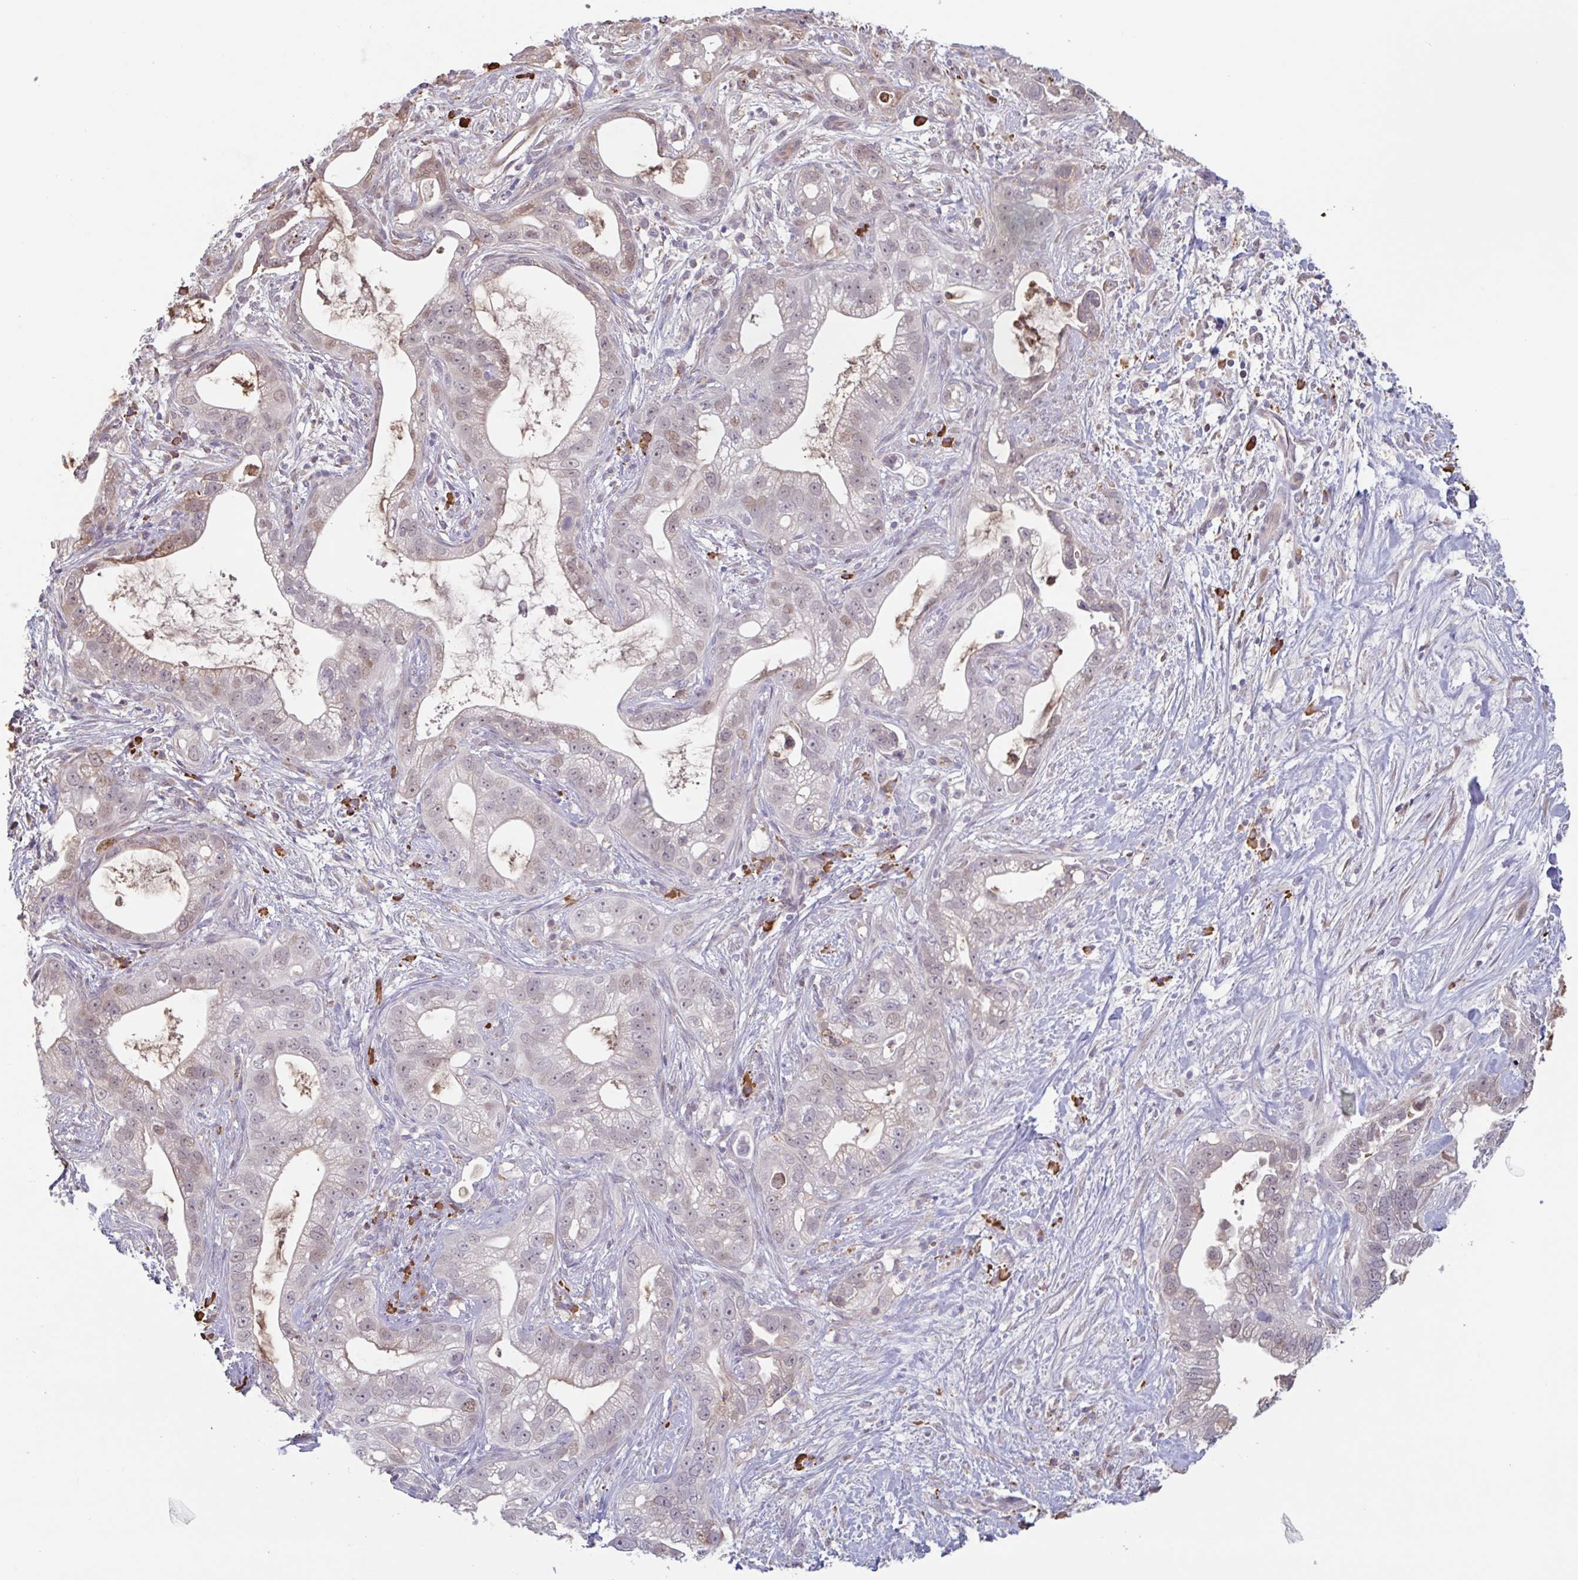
{"staining": {"intensity": "weak", "quantity": "25%-75%", "location": "nuclear"}, "tissue": "pancreatic cancer", "cell_type": "Tumor cells", "image_type": "cancer", "snomed": [{"axis": "morphology", "description": "Adenocarcinoma, NOS"}, {"axis": "topography", "description": "Pancreas"}], "caption": "Protein expression analysis of pancreatic cancer (adenocarcinoma) shows weak nuclear expression in about 25%-75% of tumor cells. (DAB (3,3'-diaminobenzidine) = brown stain, brightfield microscopy at high magnification).", "gene": "TAF1D", "patient": {"sex": "male", "age": 70}}